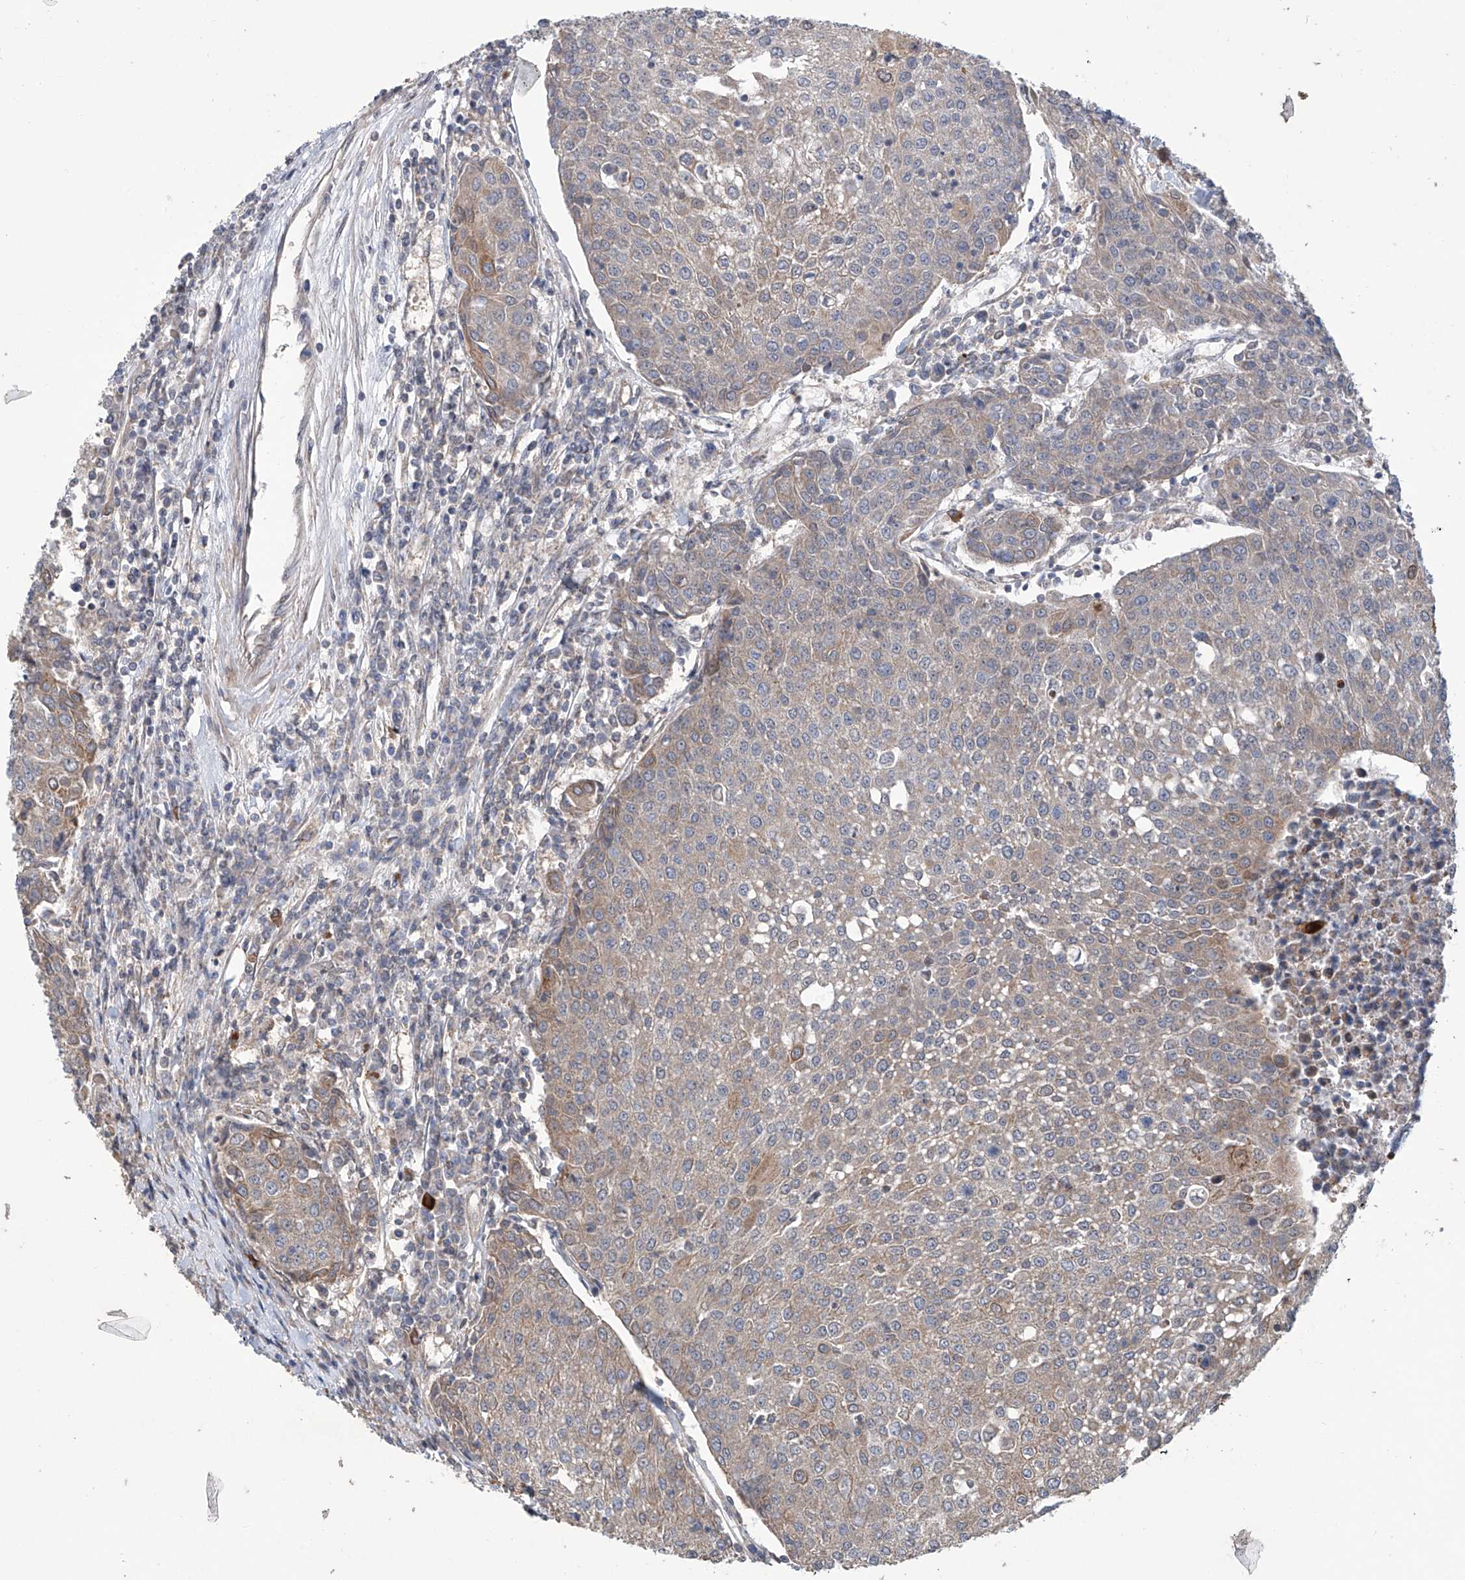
{"staining": {"intensity": "weak", "quantity": "25%-75%", "location": "cytoplasmic/membranous"}, "tissue": "urothelial cancer", "cell_type": "Tumor cells", "image_type": "cancer", "snomed": [{"axis": "morphology", "description": "Urothelial carcinoma, High grade"}, {"axis": "topography", "description": "Urinary bladder"}], "caption": "Human urothelial cancer stained with a brown dye demonstrates weak cytoplasmic/membranous positive staining in approximately 25%-75% of tumor cells.", "gene": "EIF2D", "patient": {"sex": "female", "age": 85}}